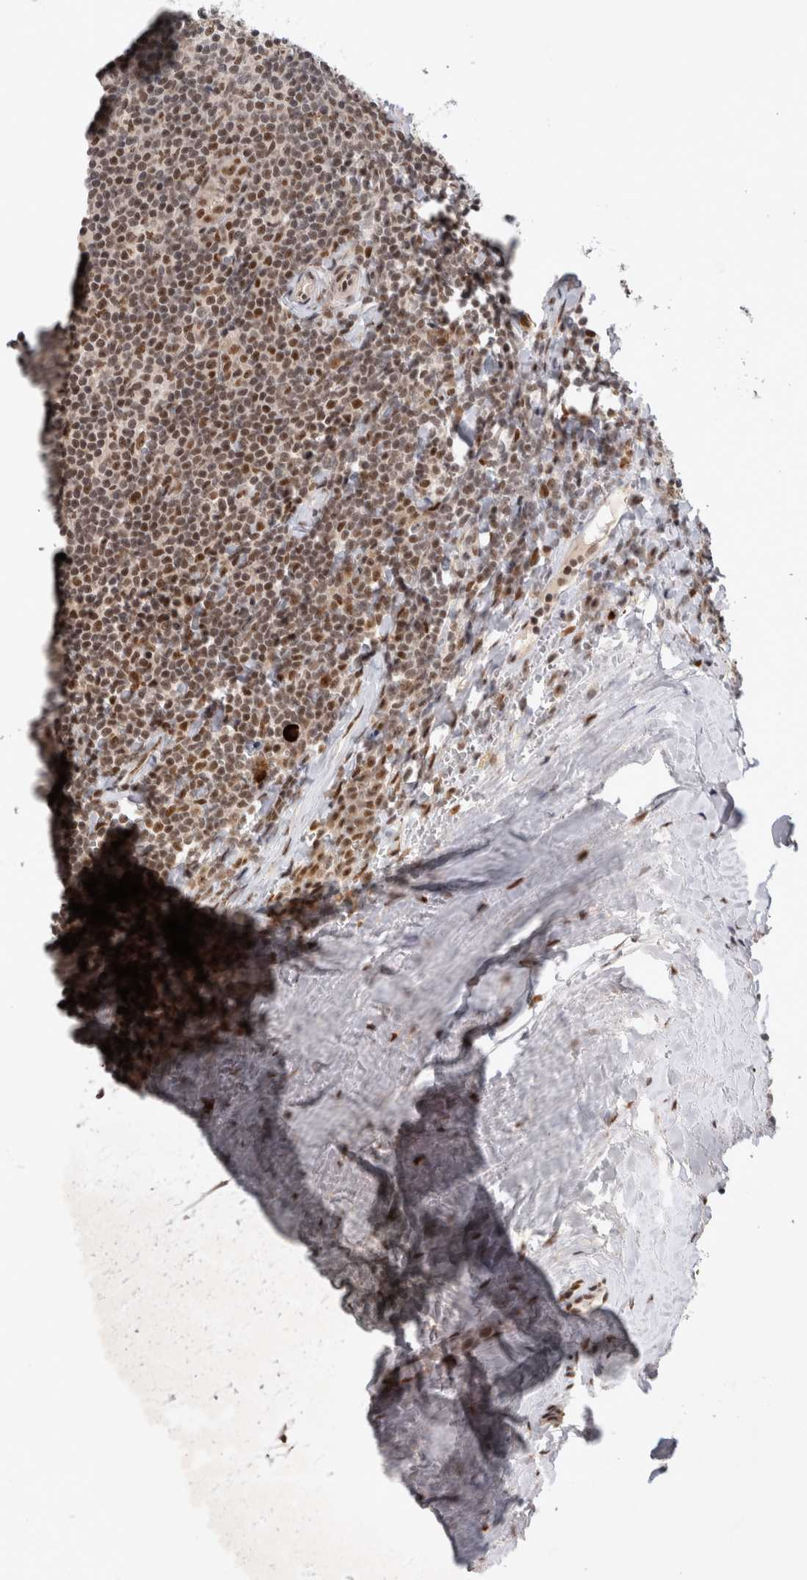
{"staining": {"intensity": "weak", "quantity": ">75%", "location": "nuclear"}, "tissue": "tonsil", "cell_type": "Germinal center cells", "image_type": "normal", "snomed": [{"axis": "morphology", "description": "Normal tissue, NOS"}, {"axis": "topography", "description": "Tonsil"}], "caption": "Immunohistochemistry image of normal tonsil: human tonsil stained using immunohistochemistry (IHC) shows low levels of weak protein expression localized specifically in the nuclear of germinal center cells, appearing as a nuclear brown color.", "gene": "HESX1", "patient": {"sex": "male", "age": 27}}